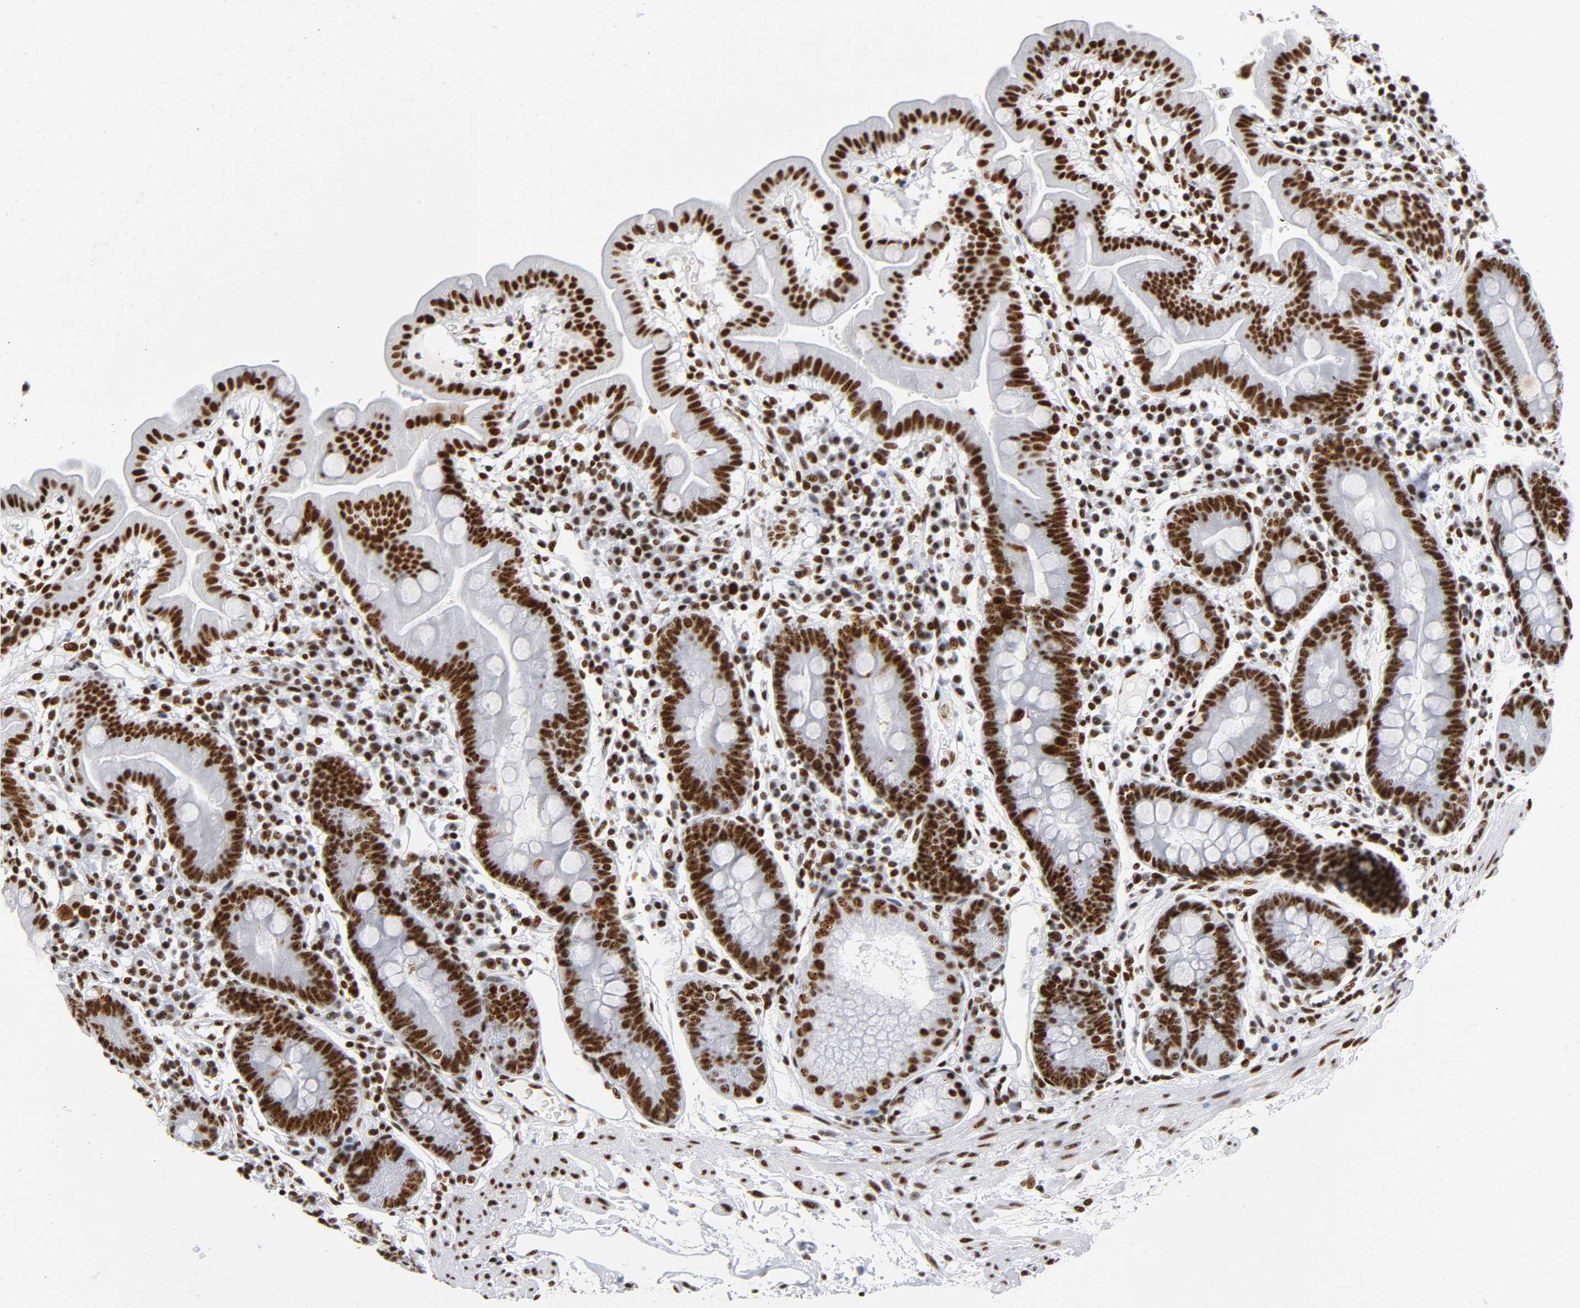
{"staining": {"intensity": "strong", "quantity": ">75%", "location": "nuclear"}, "tissue": "duodenum", "cell_type": "Glandular cells", "image_type": "normal", "snomed": [{"axis": "morphology", "description": "Normal tissue, NOS"}, {"axis": "topography", "description": "Duodenum"}], "caption": "Immunohistochemistry (IHC) of benign duodenum exhibits high levels of strong nuclear expression in about >75% of glandular cells.", "gene": "UBTF", "patient": {"sex": "male", "age": 50}}